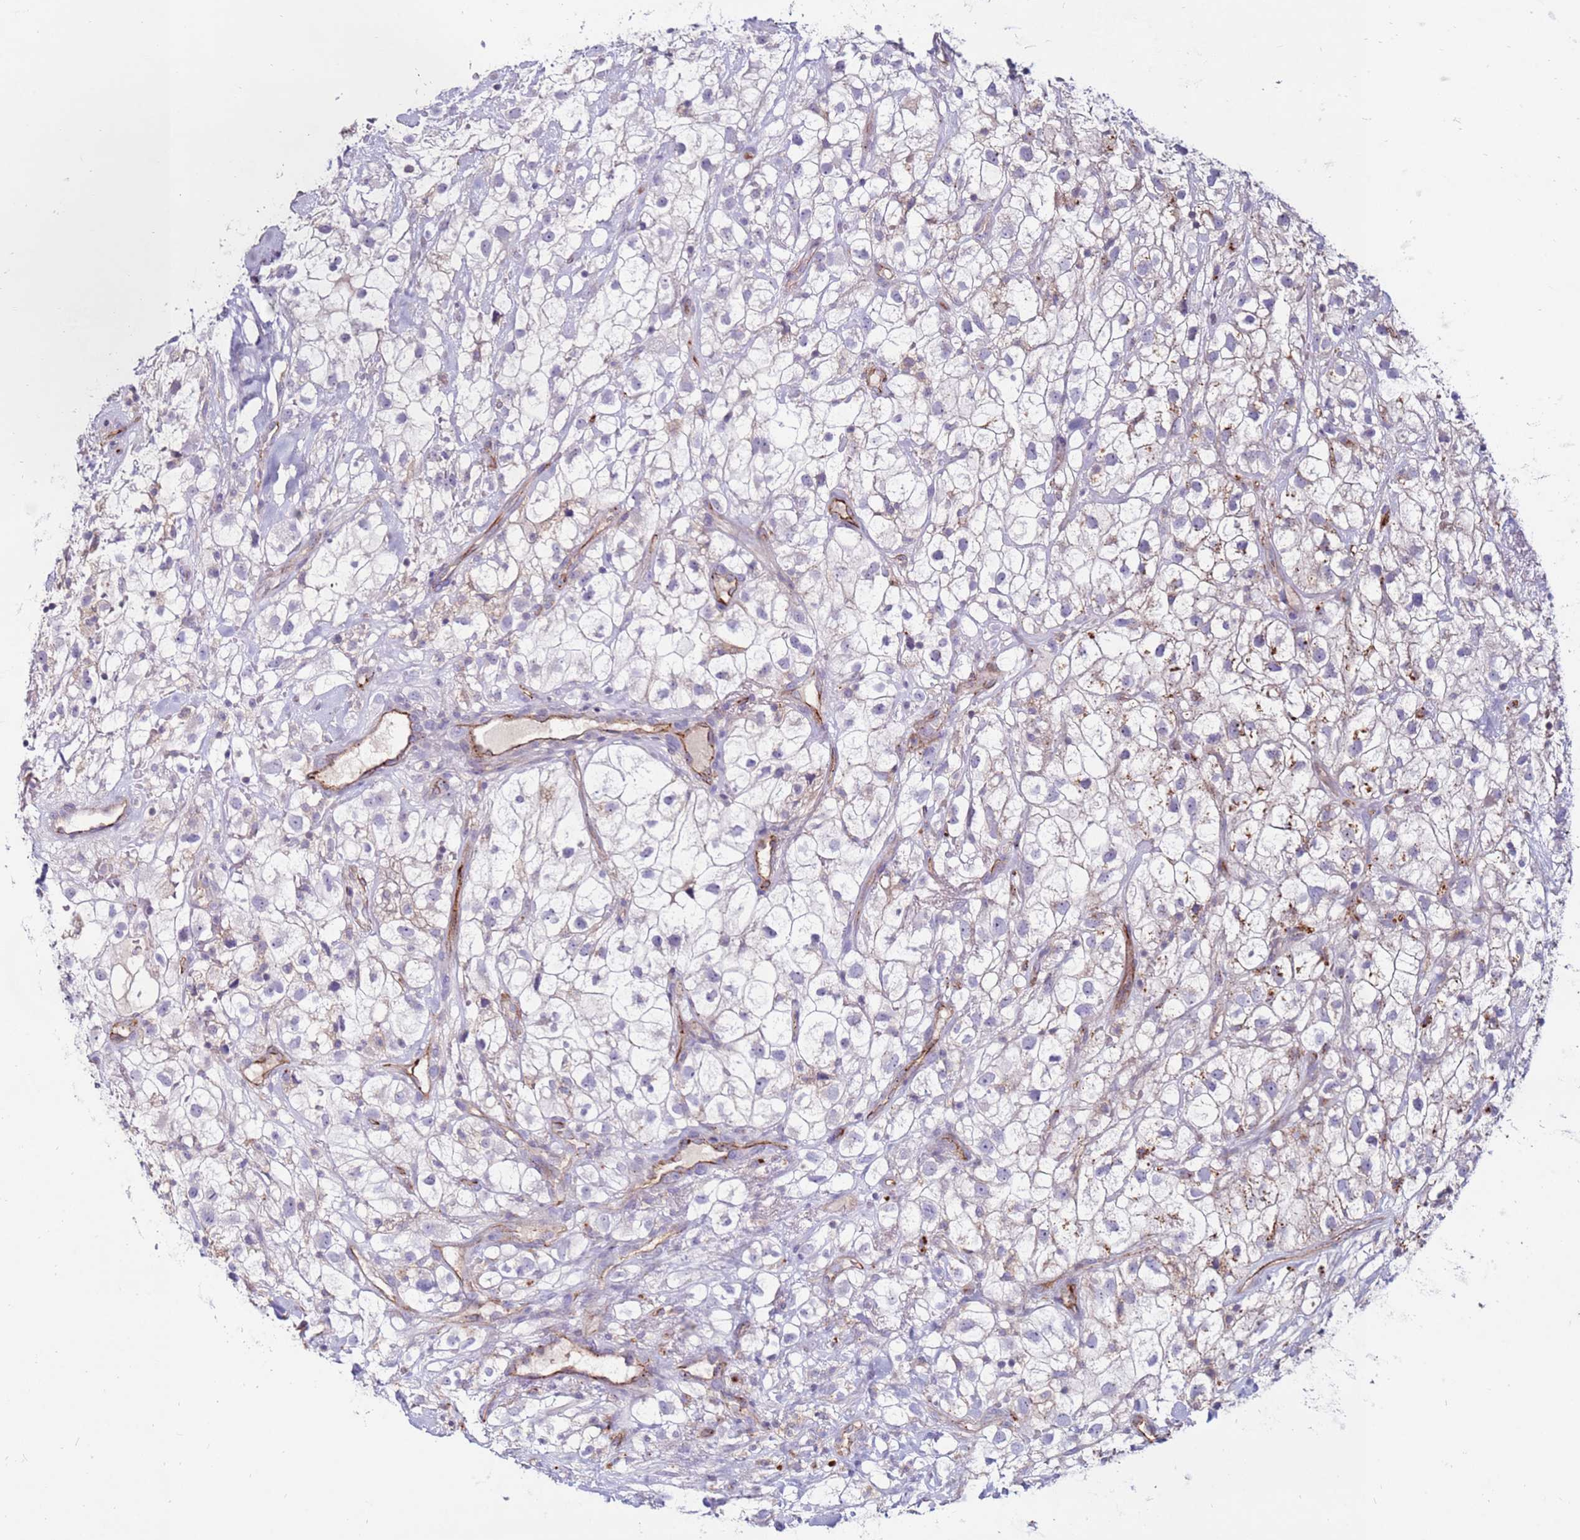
{"staining": {"intensity": "negative", "quantity": "none", "location": "none"}, "tissue": "renal cancer", "cell_type": "Tumor cells", "image_type": "cancer", "snomed": [{"axis": "morphology", "description": "Adenocarcinoma, NOS"}, {"axis": "topography", "description": "Kidney"}], "caption": "An immunohistochemistry (IHC) micrograph of renal cancer is shown. There is no staining in tumor cells of renal cancer.", "gene": "CLEC4M", "patient": {"sex": "male", "age": 59}}